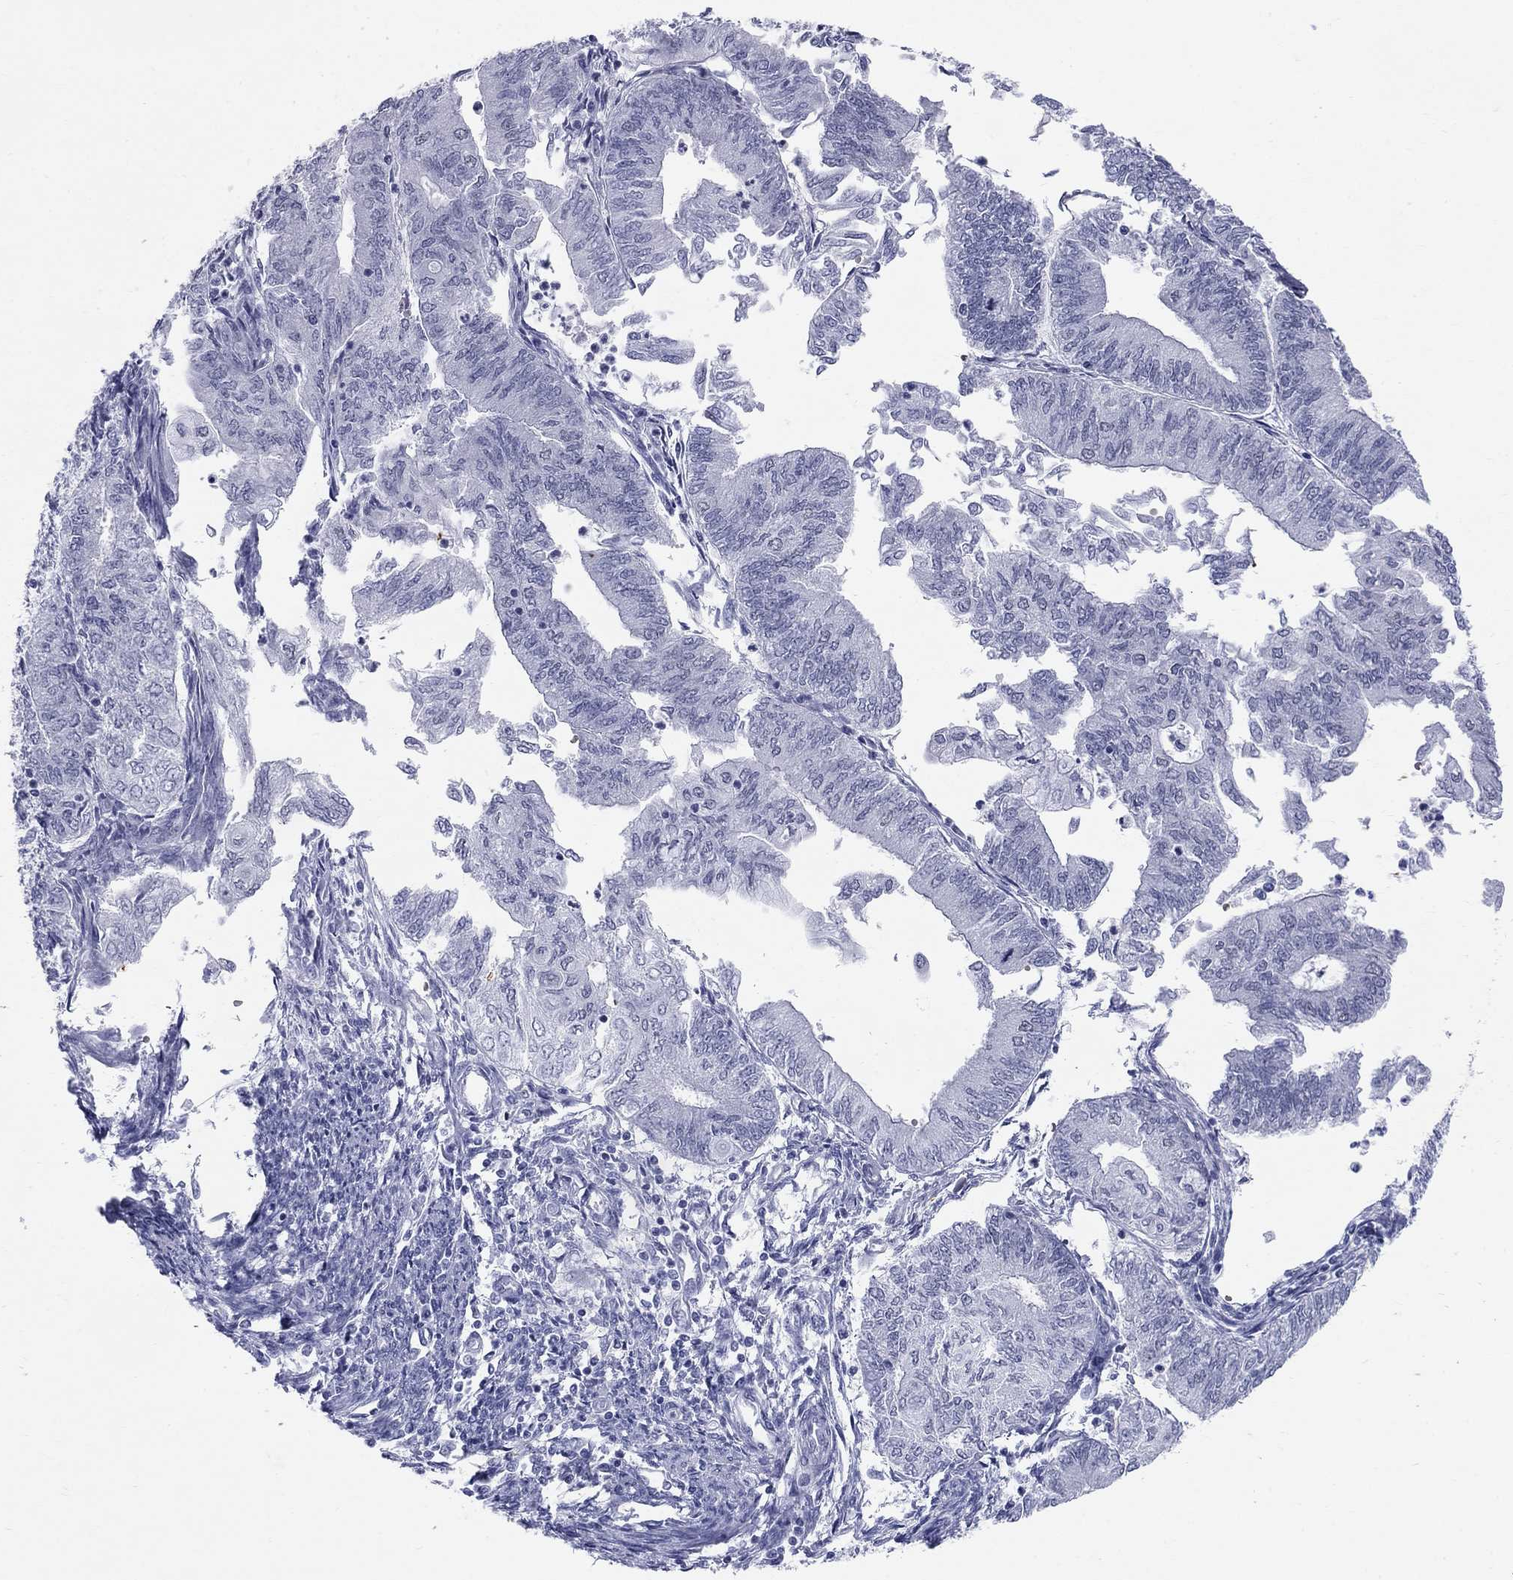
{"staining": {"intensity": "negative", "quantity": "none", "location": "none"}, "tissue": "endometrial cancer", "cell_type": "Tumor cells", "image_type": "cancer", "snomed": [{"axis": "morphology", "description": "Adenocarcinoma, NOS"}, {"axis": "topography", "description": "Endometrium"}], "caption": "IHC image of neoplastic tissue: human endometrial cancer stained with DAB (3,3'-diaminobenzidine) reveals no significant protein staining in tumor cells.", "gene": "DMTN", "patient": {"sex": "female", "age": 59}}